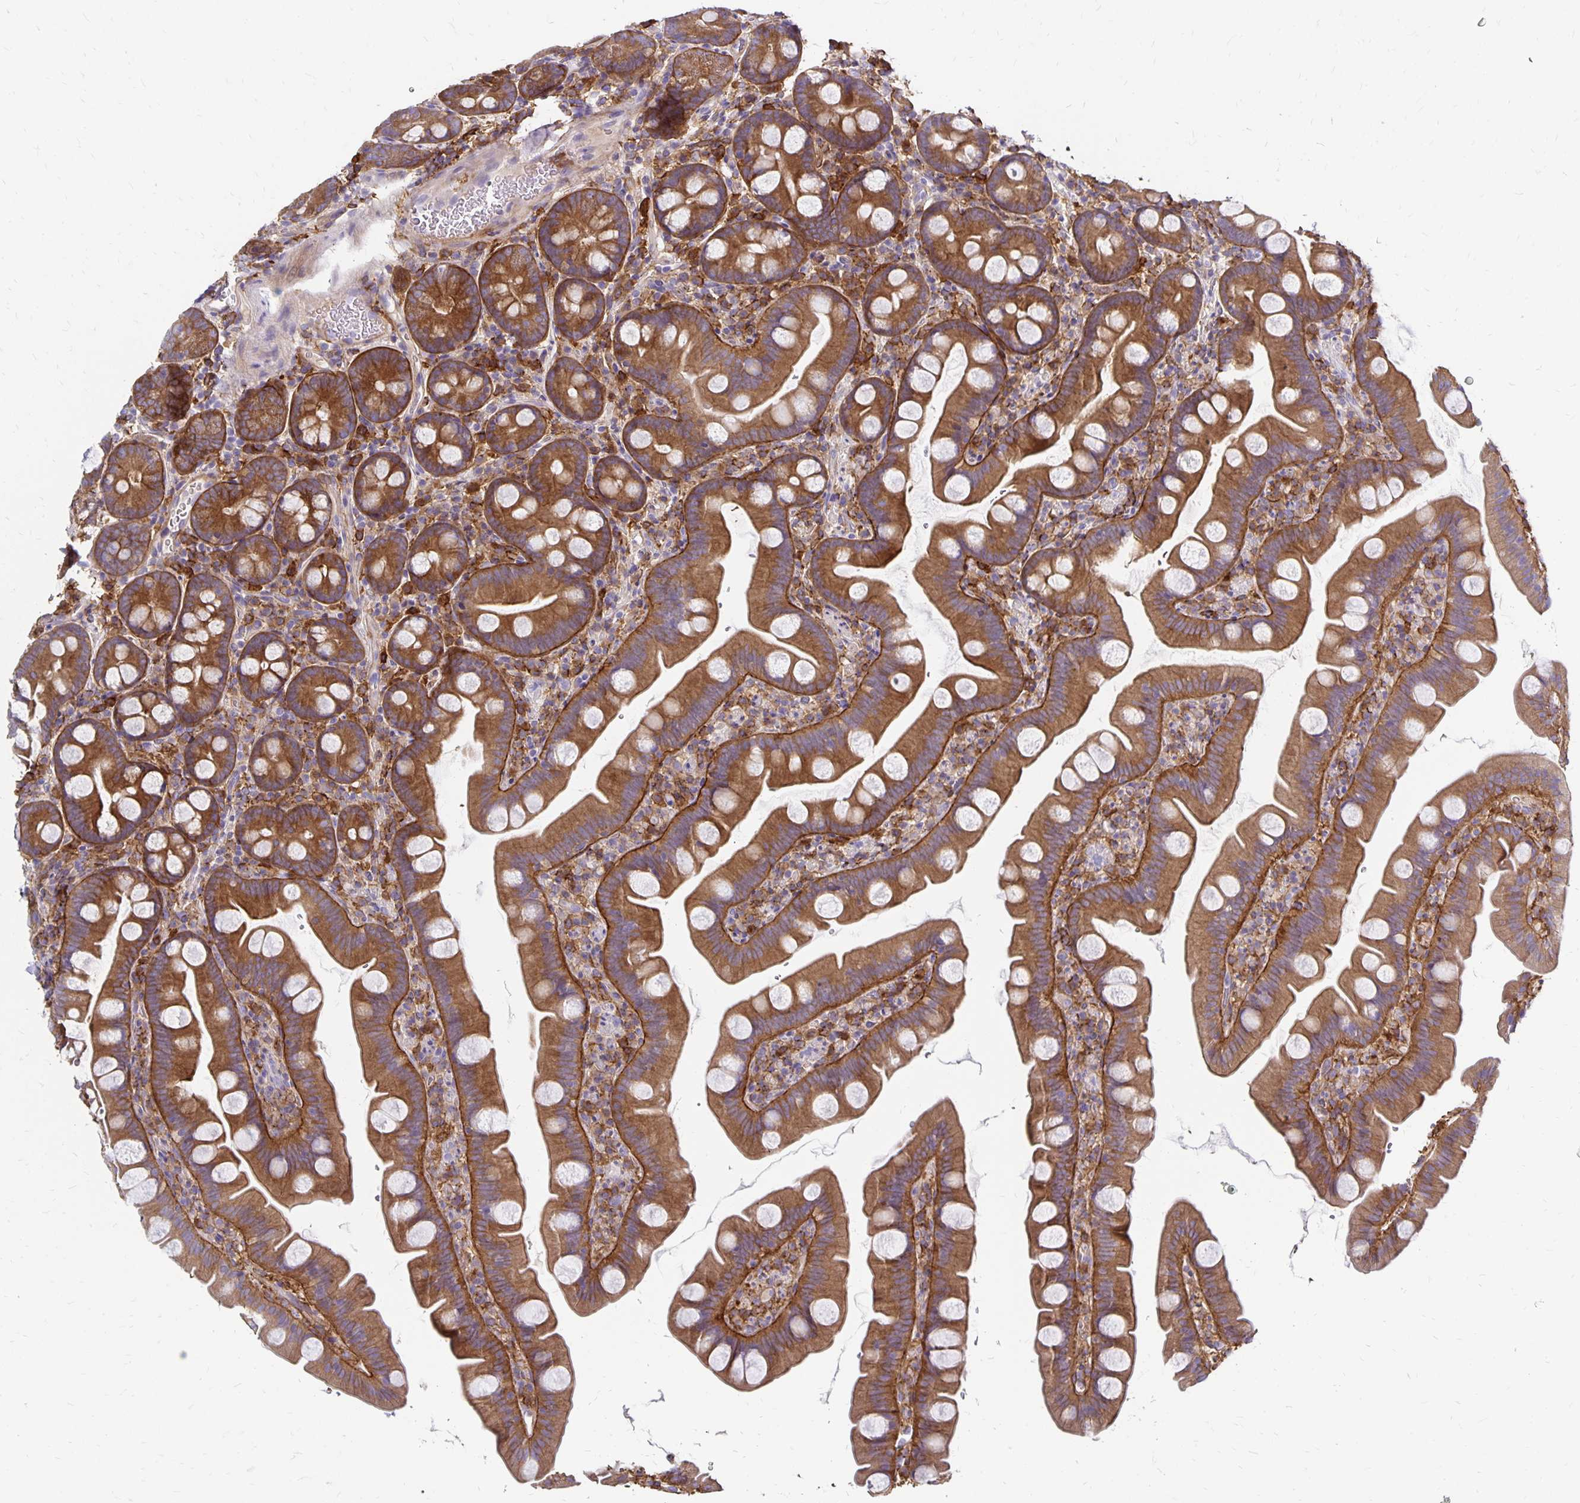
{"staining": {"intensity": "strong", "quantity": ">75%", "location": "cytoplasmic/membranous"}, "tissue": "small intestine", "cell_type": "Glandular cells", "image_type": "normal", "snomed": [{"axis": "morphology", "description": "Normal tissue, NOS"}, {"axis": "topography", "description": "Small intestine"}], "caption": "Immunohistochemistry of normal human small intestine shows high levels of strong cytoplasmic/membranous expression in about >75% of glandular cells. The protein is shown in brown color, while the nuclei are stained blue.", "gene": "TNS3", "patient": {"sex": "female", "age": 68}}